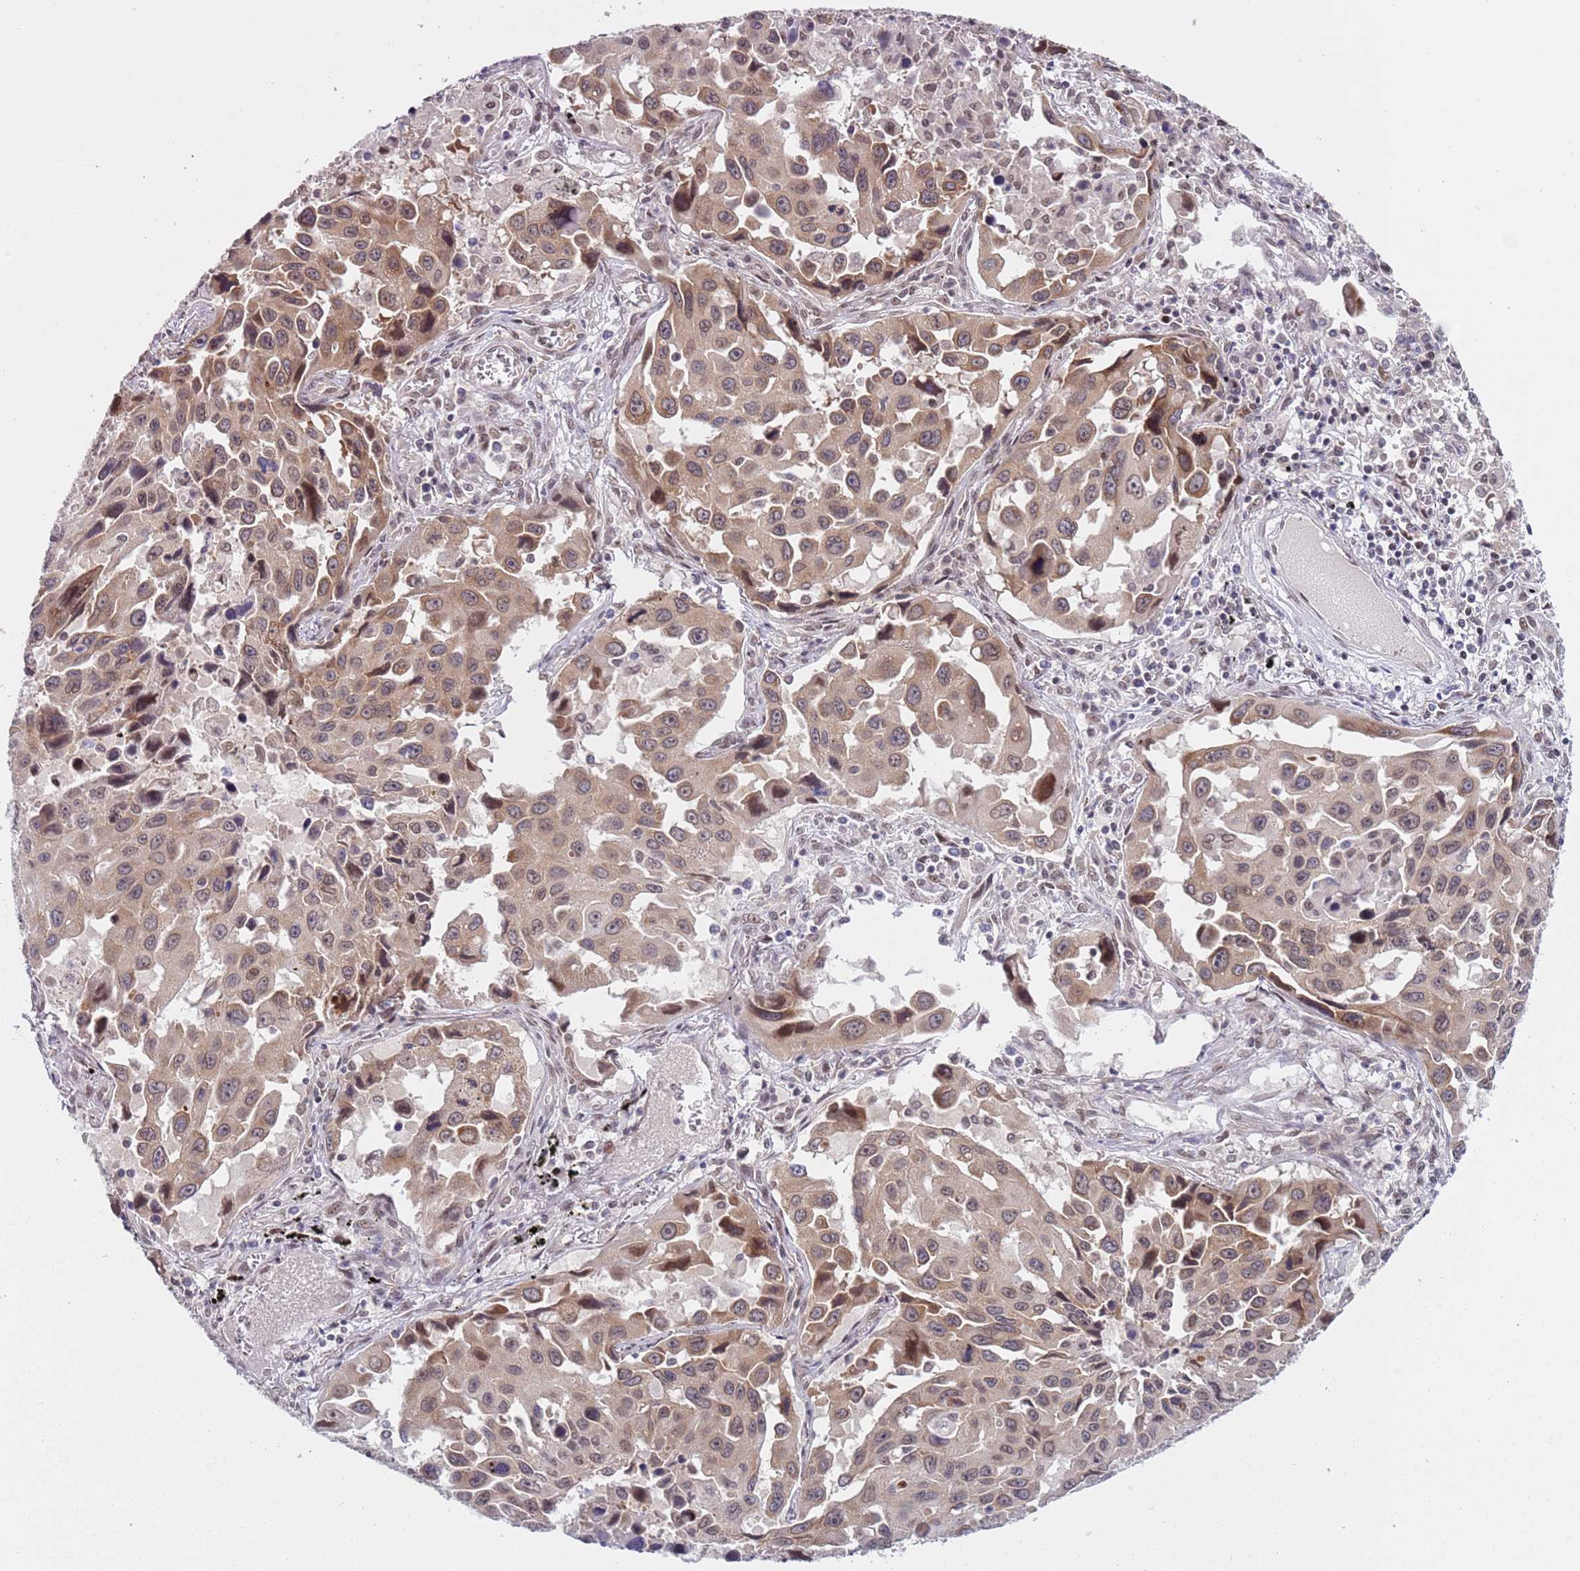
{"staining": {"intensity": "moderate", "quantity": ">75%", "location": "cytoplasmic/membranous,nuclear"}, "tissue": "lung cancer", "cell_type": "Tumor cells", "image_type": "cancer", "snomed": [{"axis": "morphology", "description": "Adenocarcinoma, NOS"}, {"axis": "topography", "description": "Lung"}], "caption": "DAB immunohistochemical staining of human lung cancer reveals moderate cytoplasmic/membranous and nuclear protein positivity in about >75% of tumor cells.", "gene": "SLC25A32", "patient": {"sex": "male", "age": 66}}